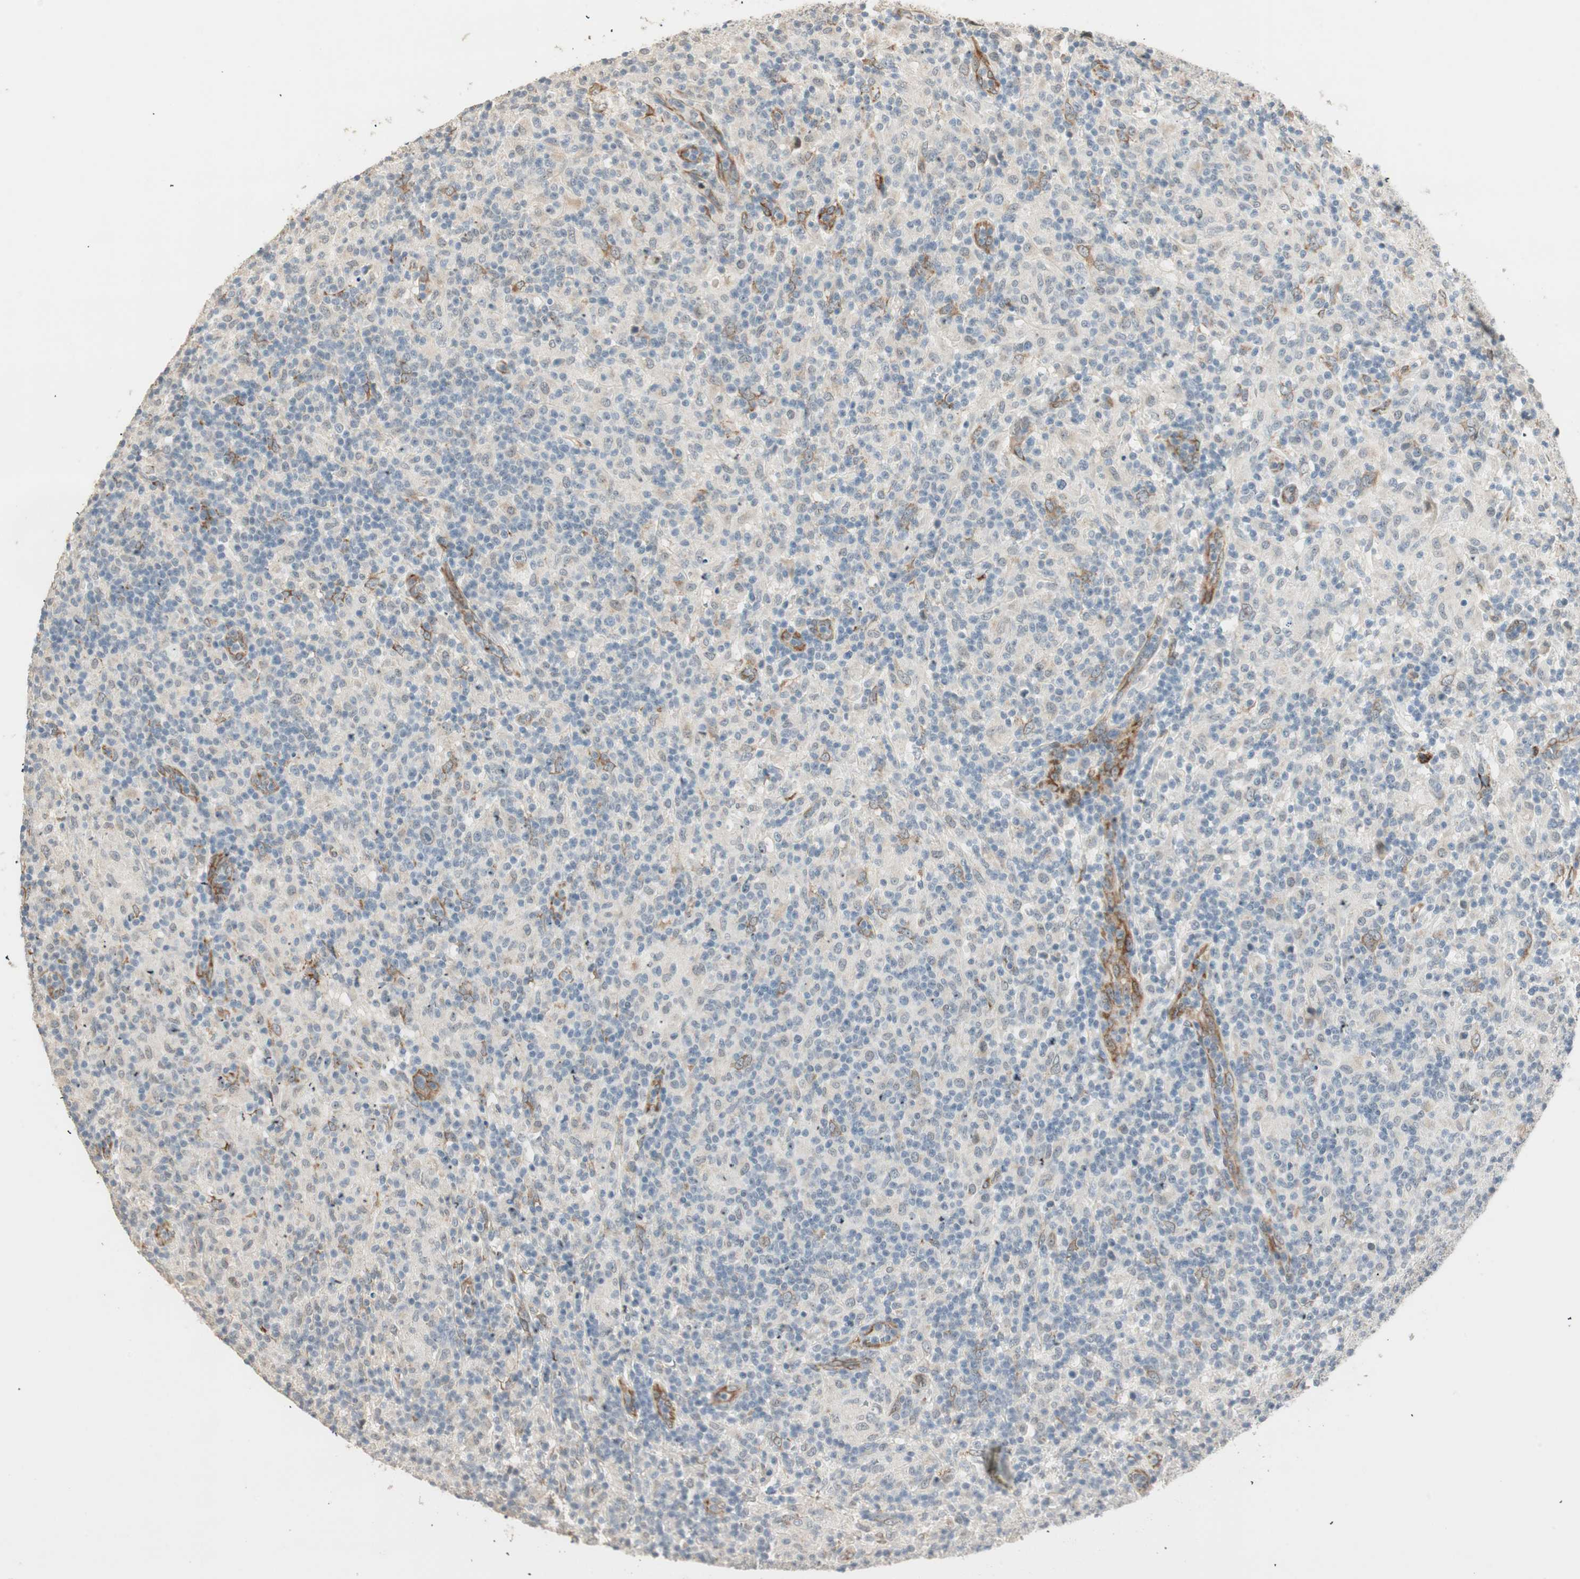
{"staining": {"intensity": "negative", "quantity": "none", "location": "none"}, "tissue": "lymphoma", "cell_type": "Tumor cells", "image_type": "cancer", "snomed": [{"axis": "morphology", "description": "Hodgkin's disease, NOS"}, {"axis": "topography", "description": "Lymph node"}], "caption": "High power microscopy image of an IHC photomicrograph of Hodgkin's disease, revealing no significant positivity in tumor cells.", "gene": "TASOR", "patient": {"sex": "male", "age": 70}}